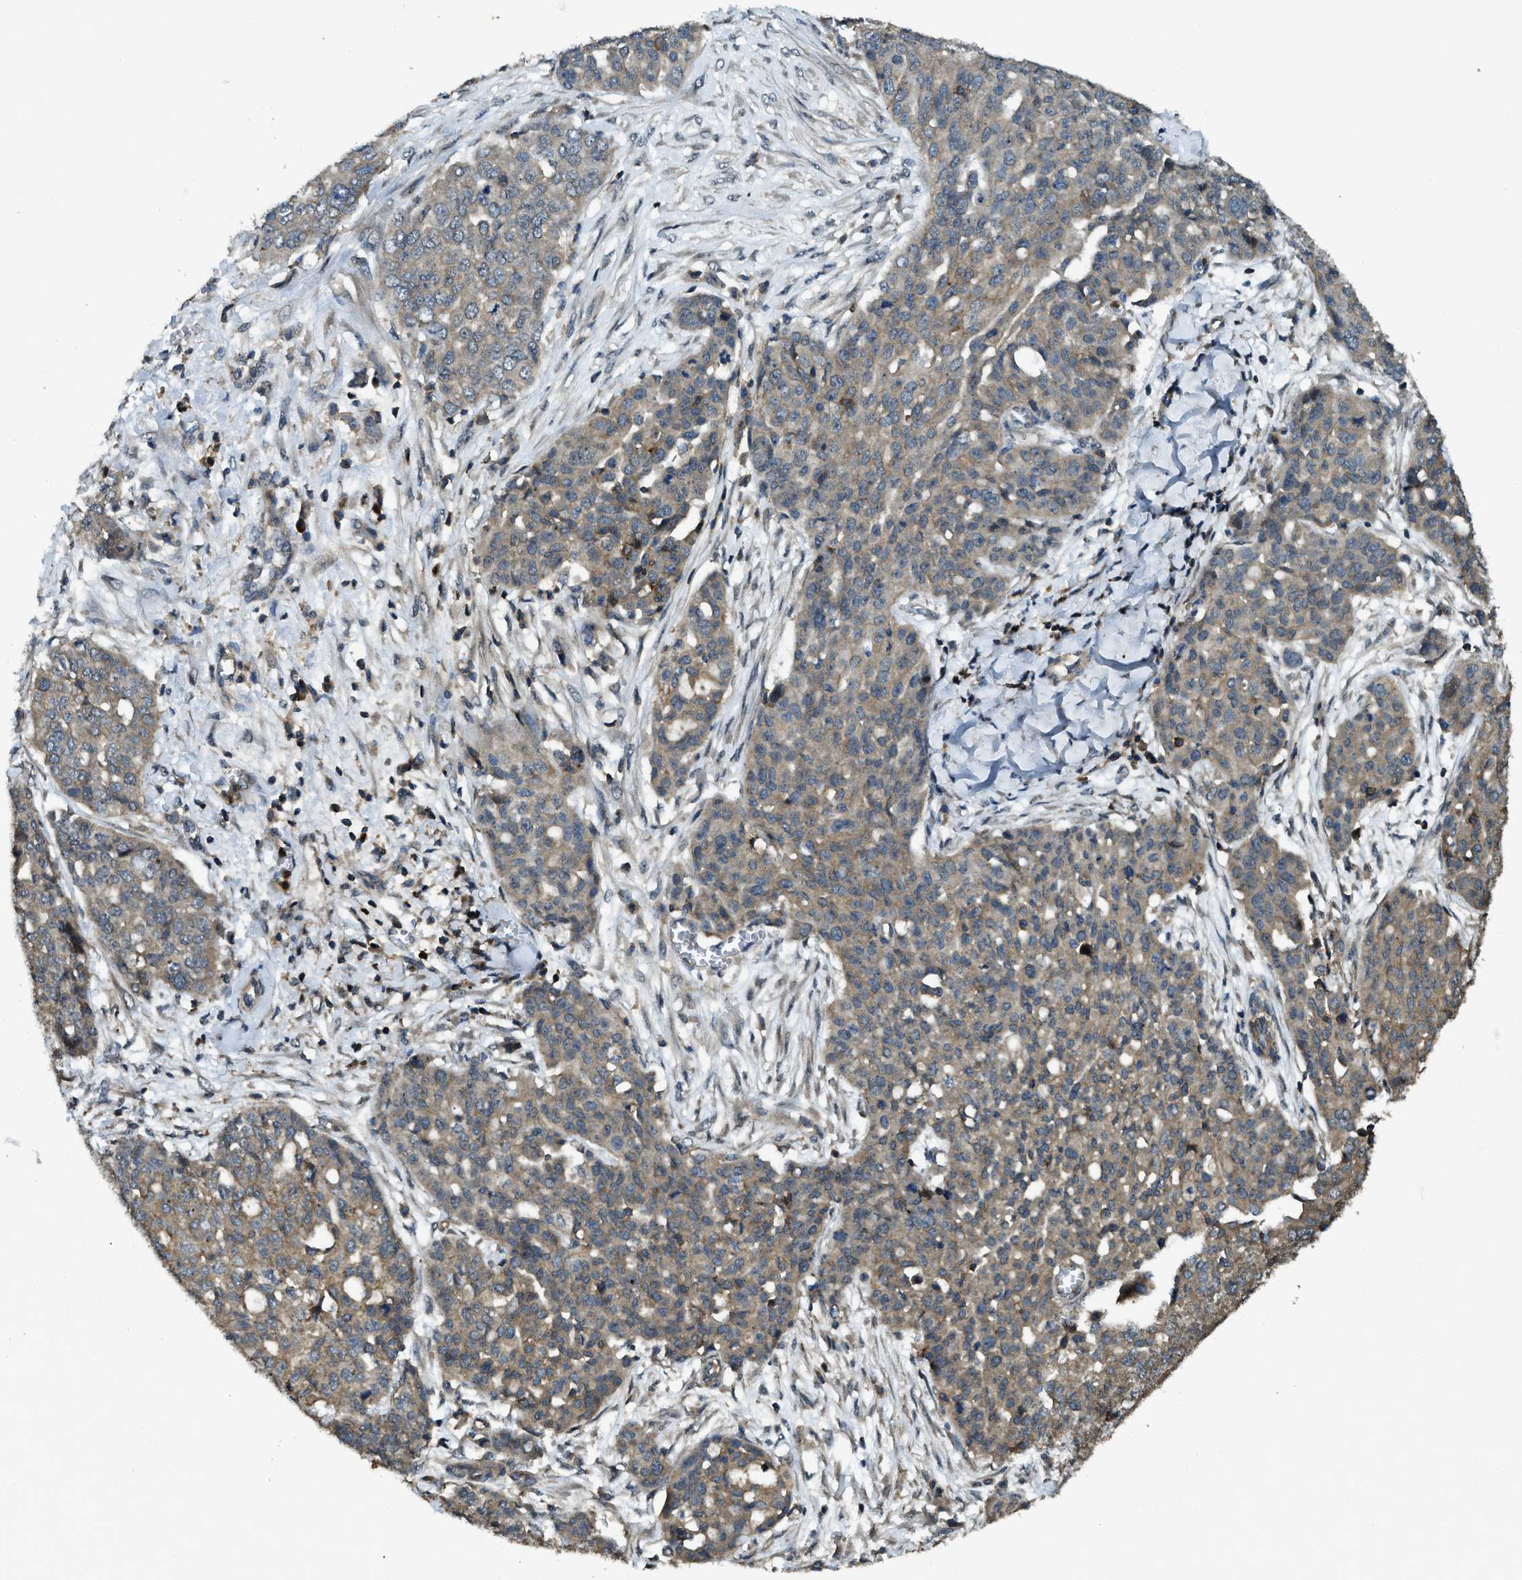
{"staining": {"intensity": "weak", "quantity": "25%-75%", "location": "cytoplasmic/membranous"}, "tissue": "ovarian cancer", "cell_type": "Tumor cells", "image_type": "cancer", "snomed": [{"axis": "morphology", "description": "Cystadenocarcinoma, serous, NOS"}, {"axis": "topography", "description": "Soft tissue"}, {"axis": "topography", "description": "Ovary"}], "caption": "Tumor cells exhibit low levels of weak cytoplasmic/membranous staining in approximately 25%-75% of cells in ovarian cancer. The protein of interest is shown in brown color, while the nuclei are stained blue.", "gene": "ATP8B1", "patient": {"sex": "female", "age": 57}}